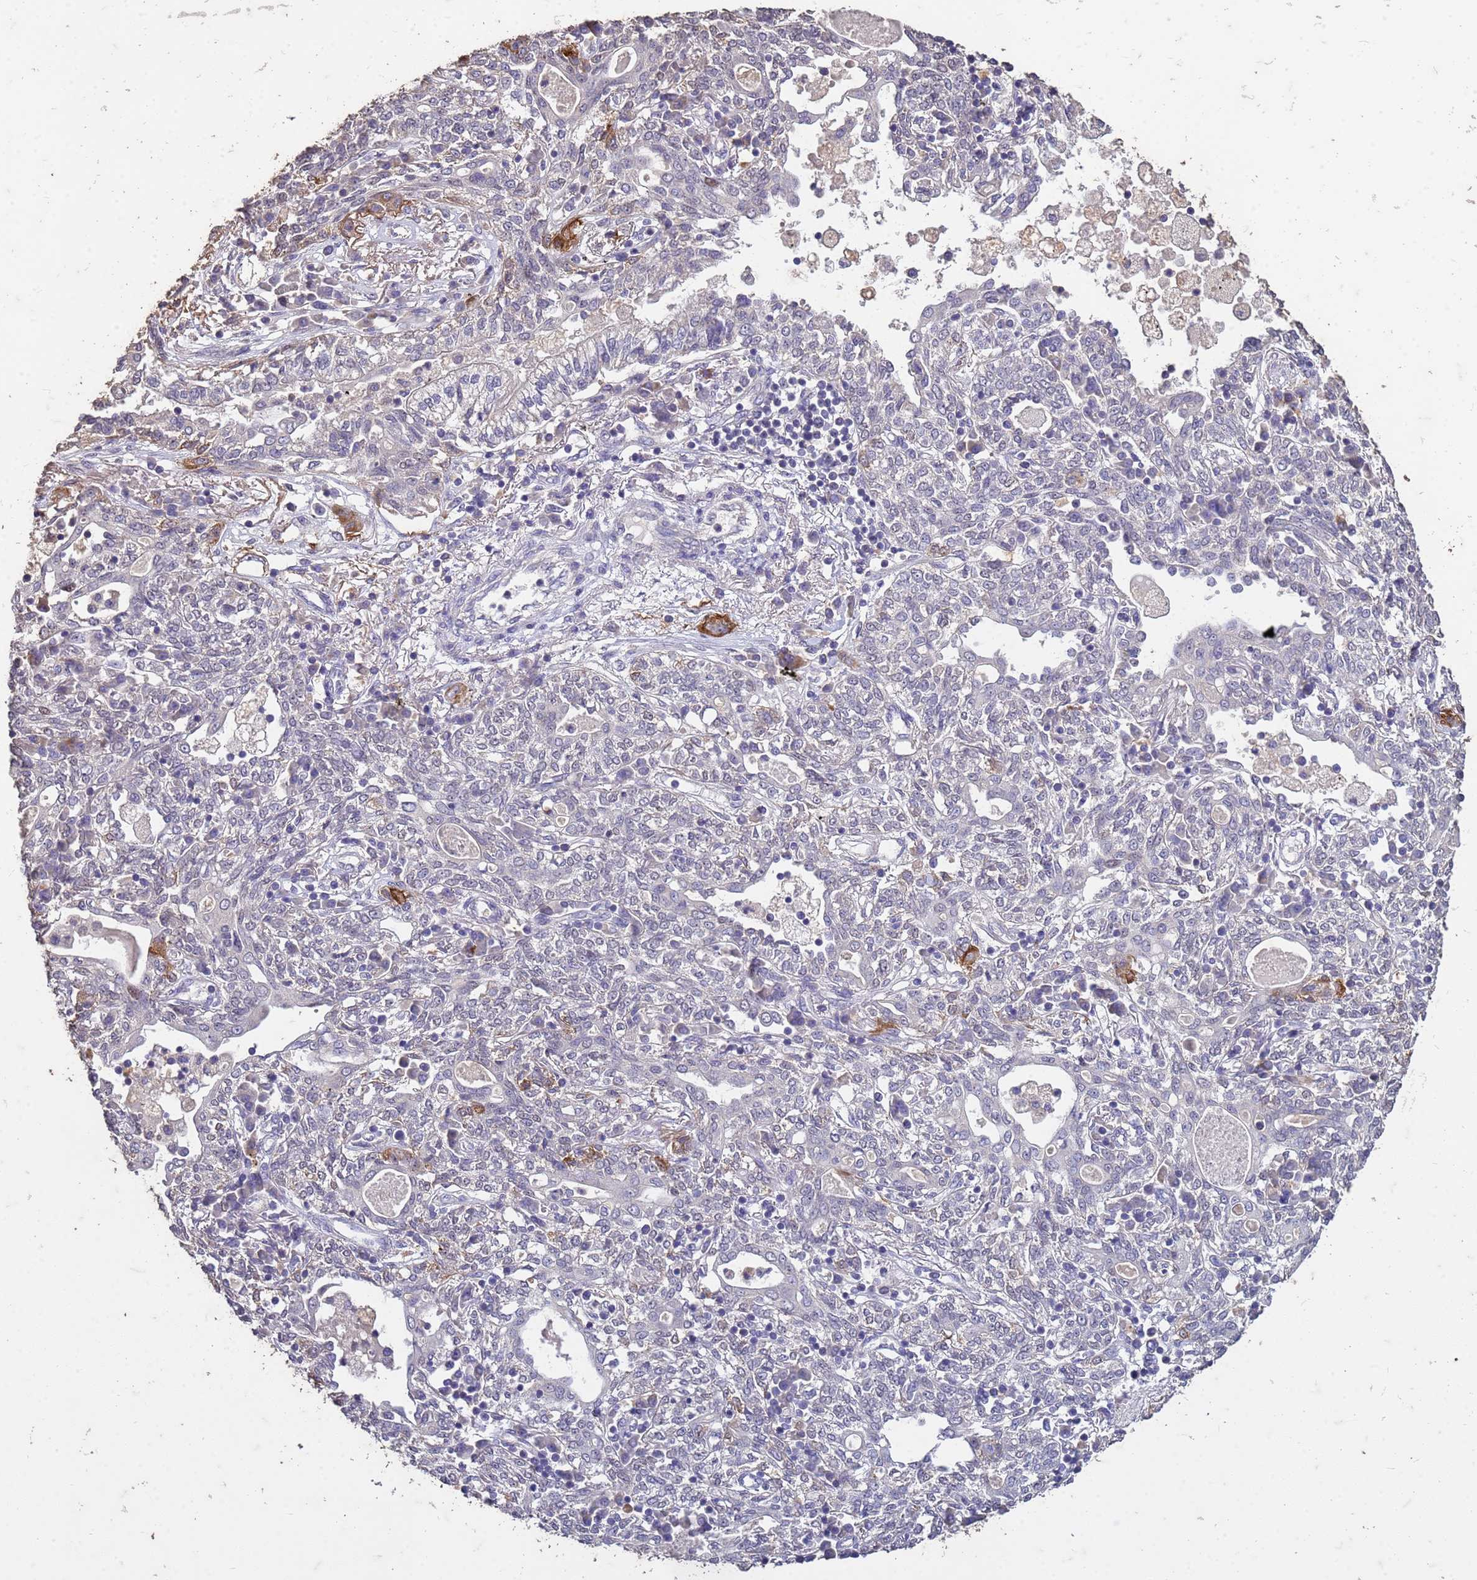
{"staining": {"intensity": "moderate", "quantity": "<25%", "location": "cytoplasmic/membranous"}, "tissue": "lung cancer", "cell_type": "Tumor cells", "image_type": "cancer", "snomed": [{"axis": "morphology", "description": "Squamous cell carcinoma, NOS"}, {"axis": "topography", "description": "Lung"}], "caption": "Protein analysis of squamous cell carcinoma (lung) tissue exhibits moderate cytoplasmic/membranous staining in approximately <25% of tumor cells.", "gene": "FAM184B", "patient": {"sex": "female", "age": 70}}